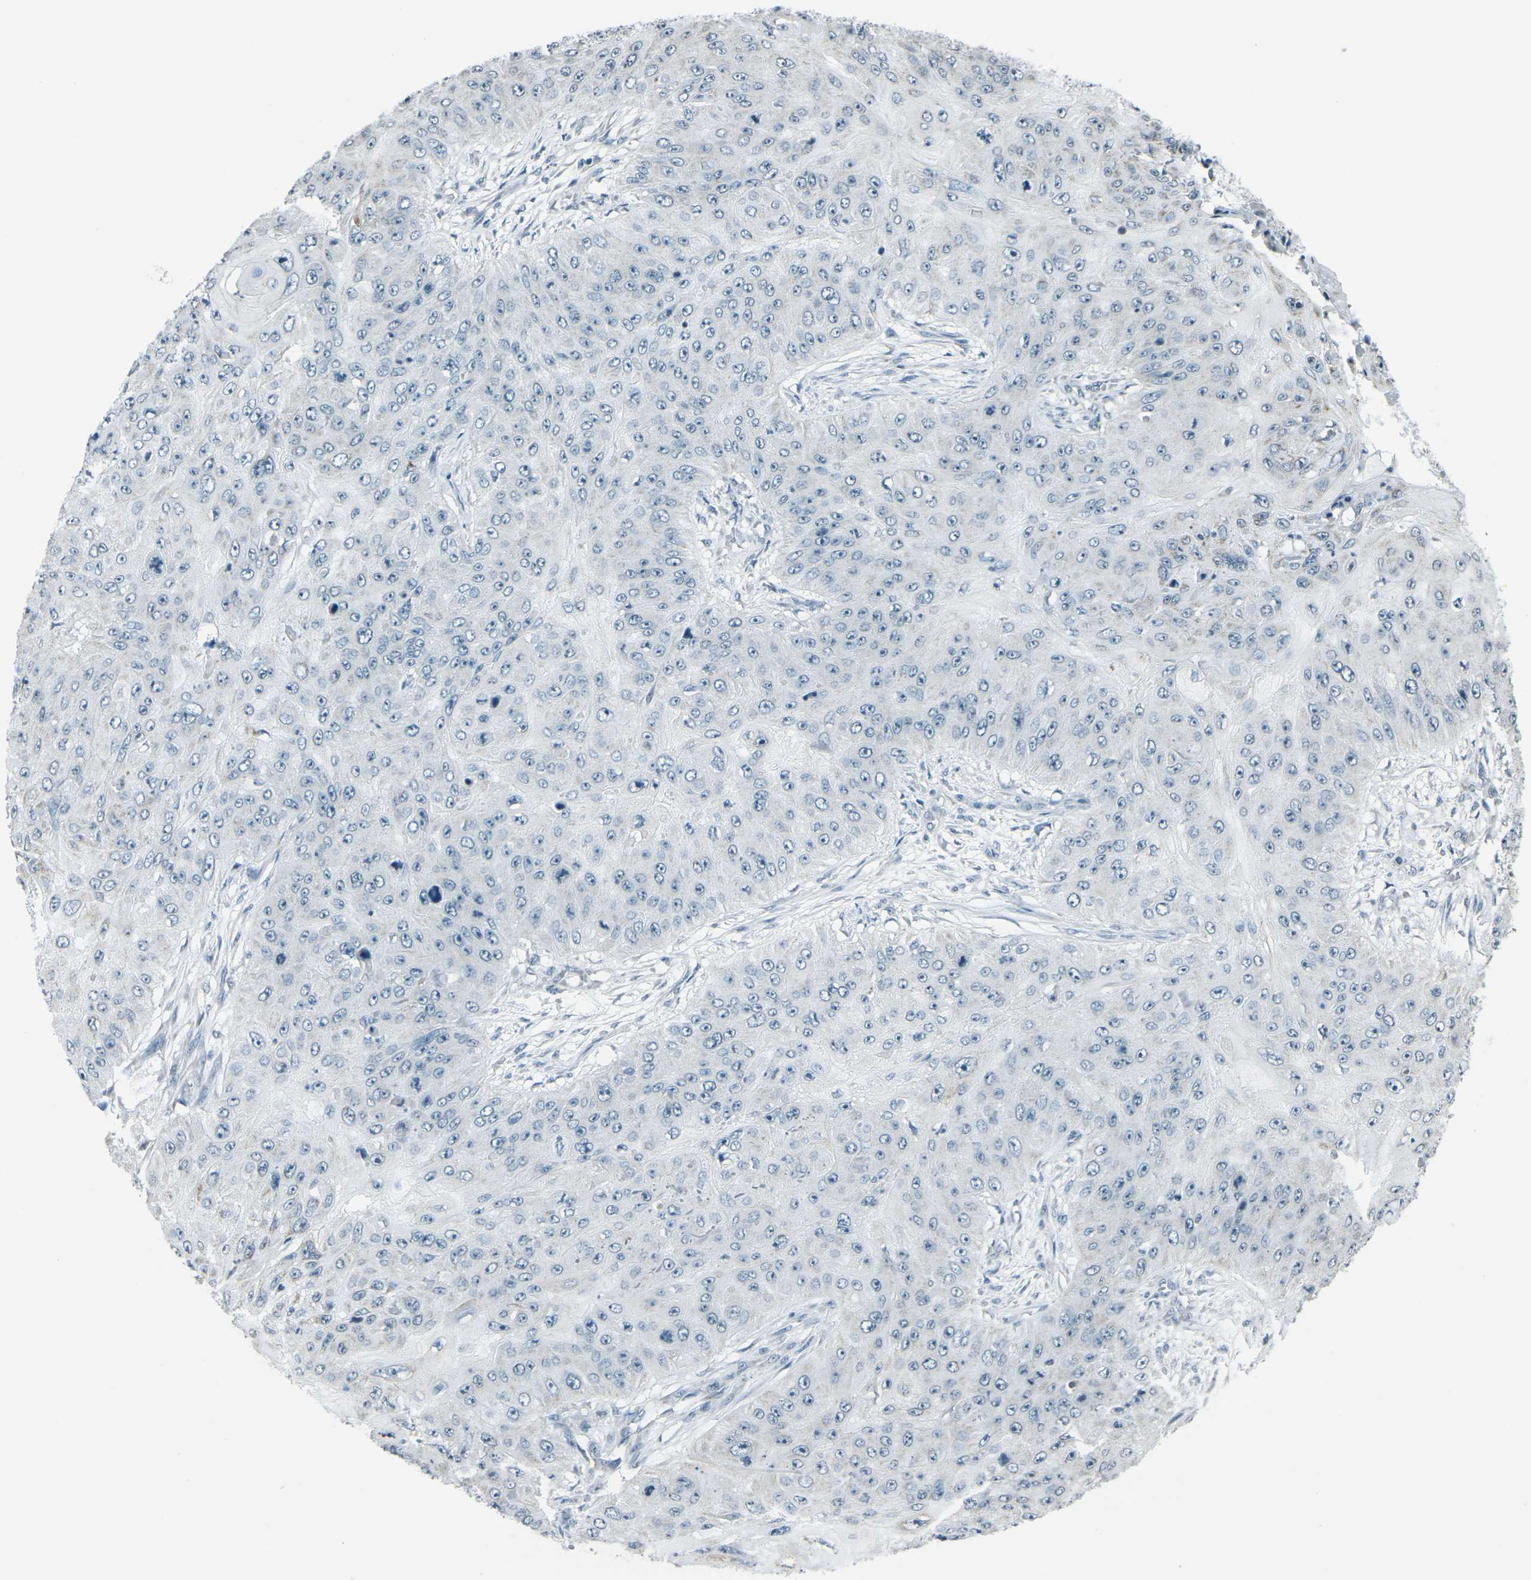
{"staining": {"intensity": "negative", "quantity": "none", "location": "none"}, "tissue": "skin cancer", "cell_type": "Tumor cells", "image_type": "cancer", "snomed": [{"axis": "morphology", "description": "Squamous cell carcinoma, NOS"}, {"axis": "topography", "description": "Skin"}], "caption": "A photomicrograph of skin cancer (squamous cell carcinoma) stained for a protein demonstrates no brown staining in tumor cells.", "gene": "H2BC1", "patient": {"sex": "female", "age": 80}}